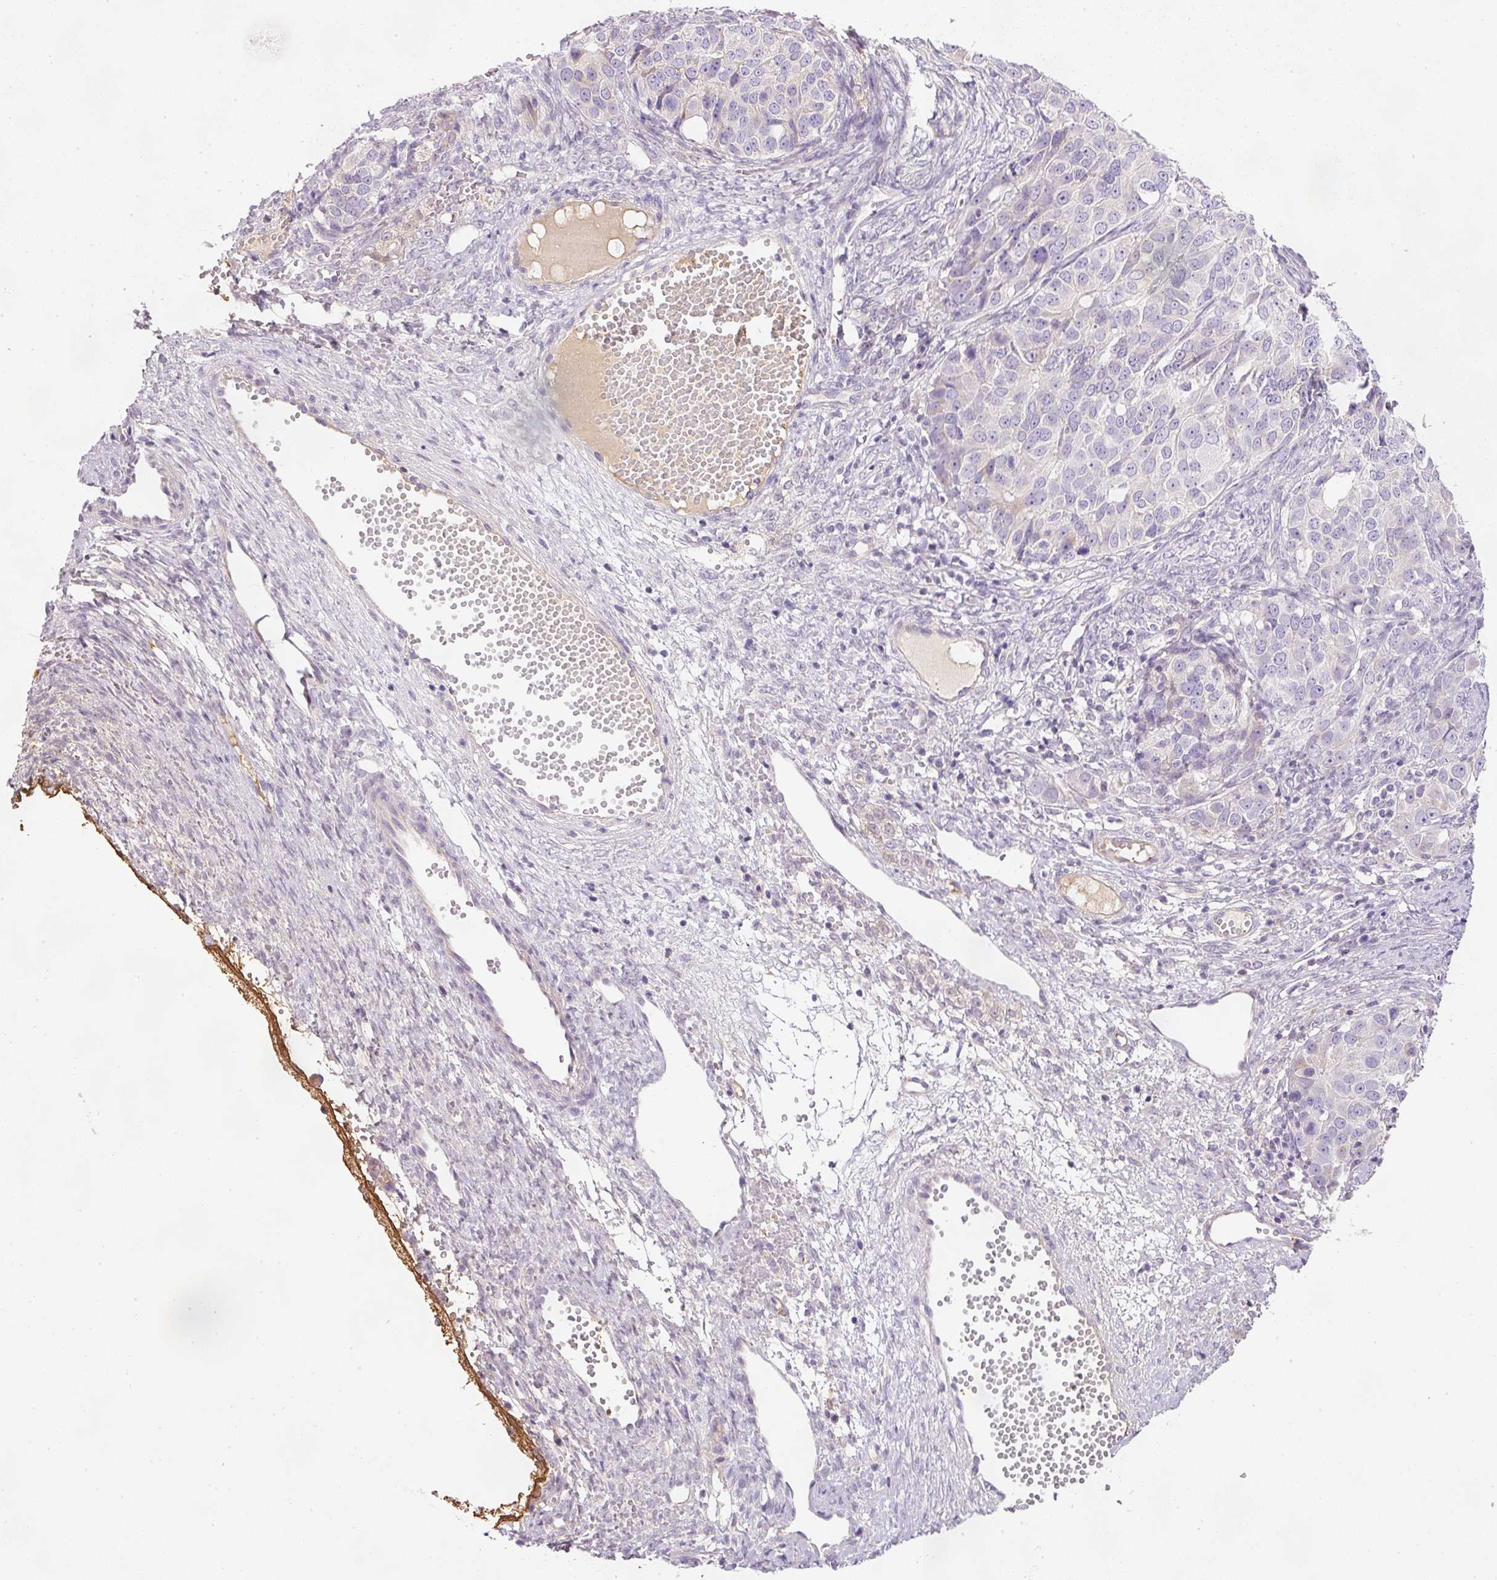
{"staining": {"intensity": "negative", "quantity": "none", "location": "none"}, "tissue": "ovarian cancer", "cell_type": "Tumor cells", "image_type": "cancer", "snomed": [{"axis": "morphology", "description": "Carcinoma, endometroid"}, {"axis": "topography", "description": "Ovary"}], "caption": "Tumor cells are negative for protein expression in human ovarian endometroid carcinoma.", "gene": "KPNA5", "patient": {"sex": "female", "age": 51}}